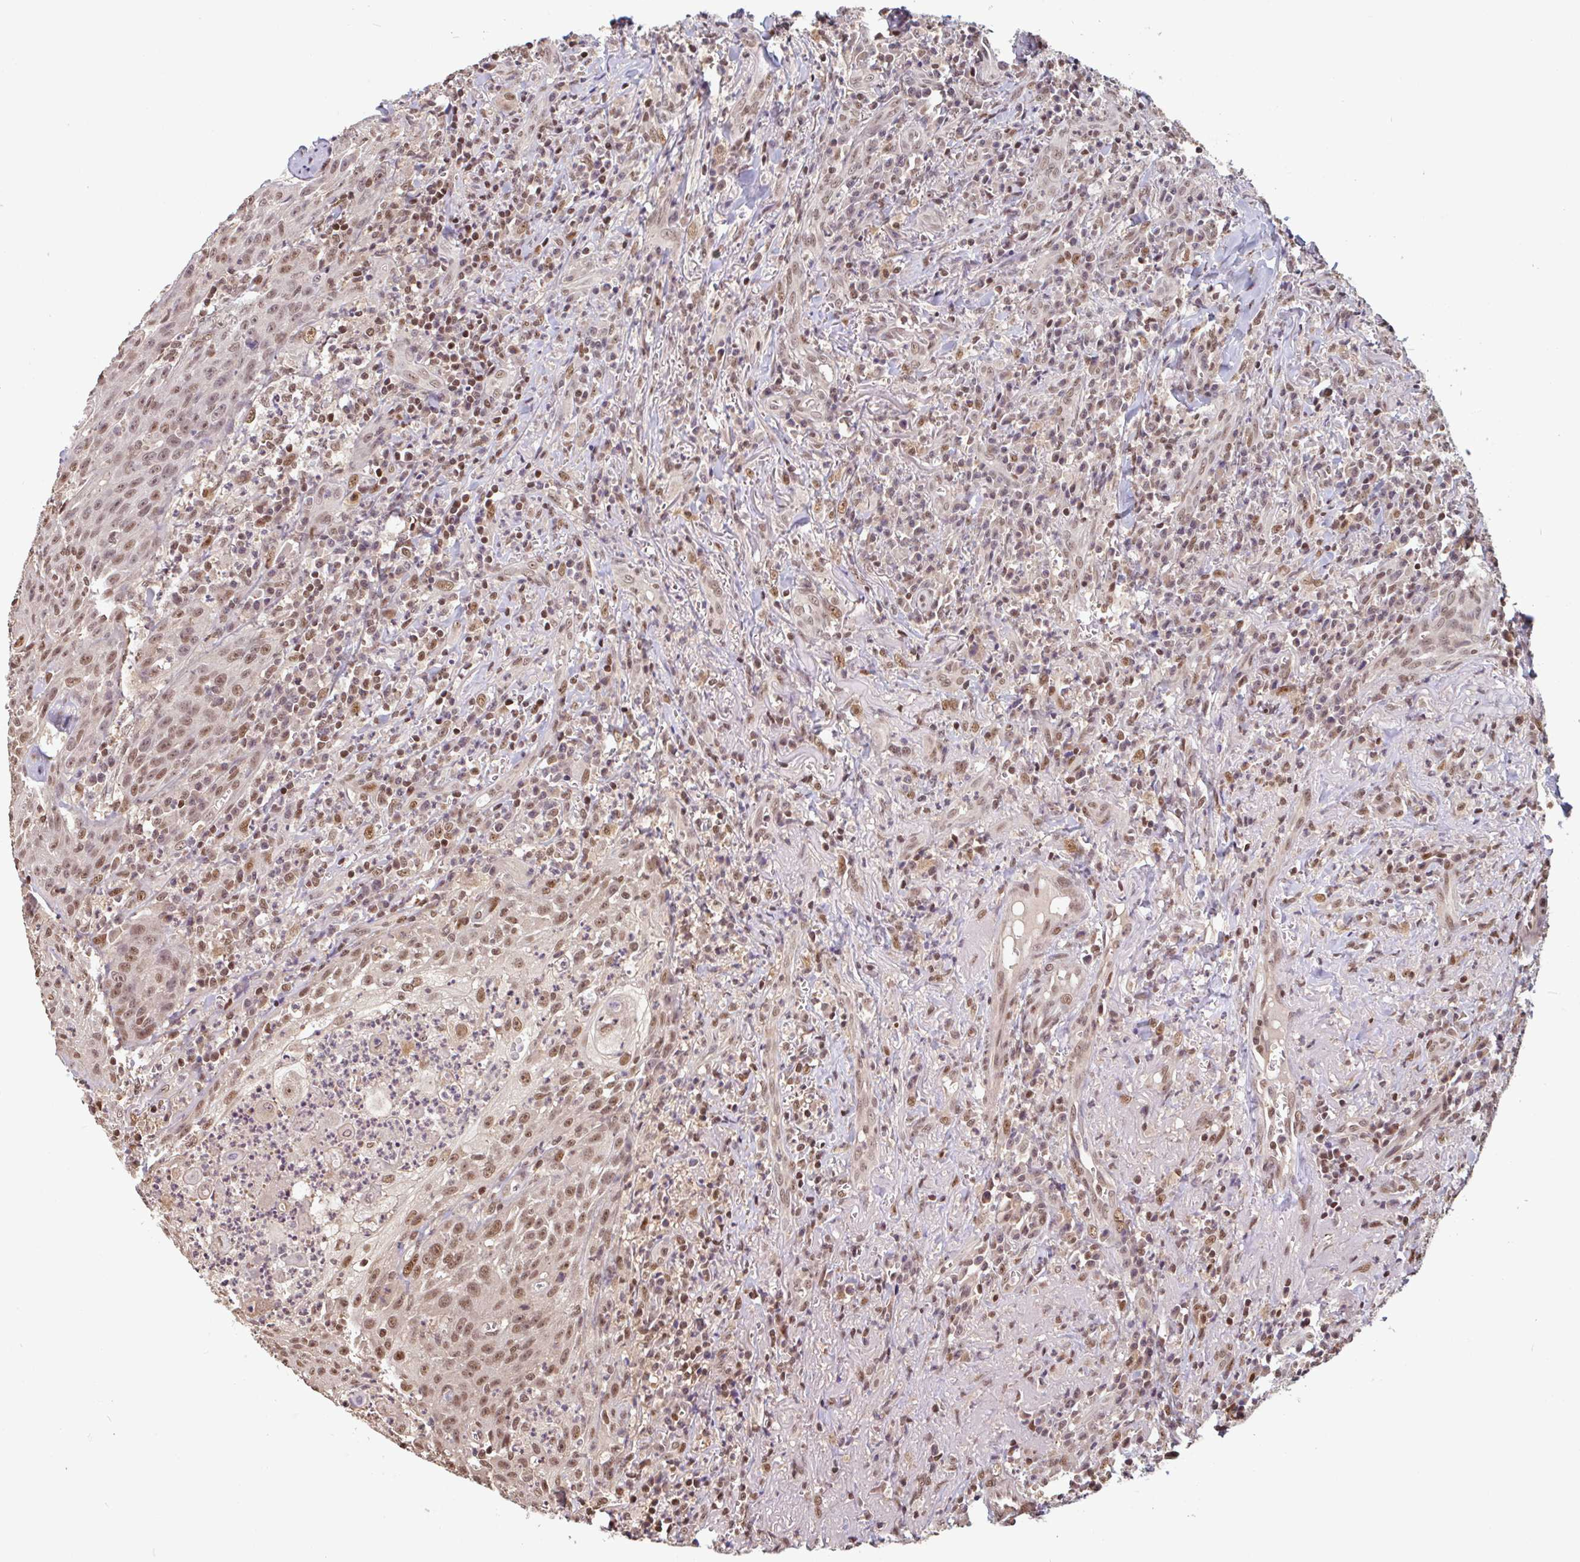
{"staining": {"intensity": "moderate", "quantity": ">75%", "location": "nuclear"}, "tissue": "head and neck cancer", "cell_type": "Tumor cells", "image_type": "cancer", "snomed": [{"axis": "morphology", "description": "Normal tissue, NOS"}, {"axis": "morphology", "description": "Squamous cell carcinoma, NOS"}, {"axis": "topography", "description": "Oral tissue"}, {"axis": "topography", "description": "Head-Neck"}], "caption": "This image demonstrates IHC staining of human head and neck cancer (squamous cell carcinoma), with medium moderate nuclear staining in about >75% of tumor cells.", "gene": "DR1", "patient": {"sex": "female", "age": 70}}